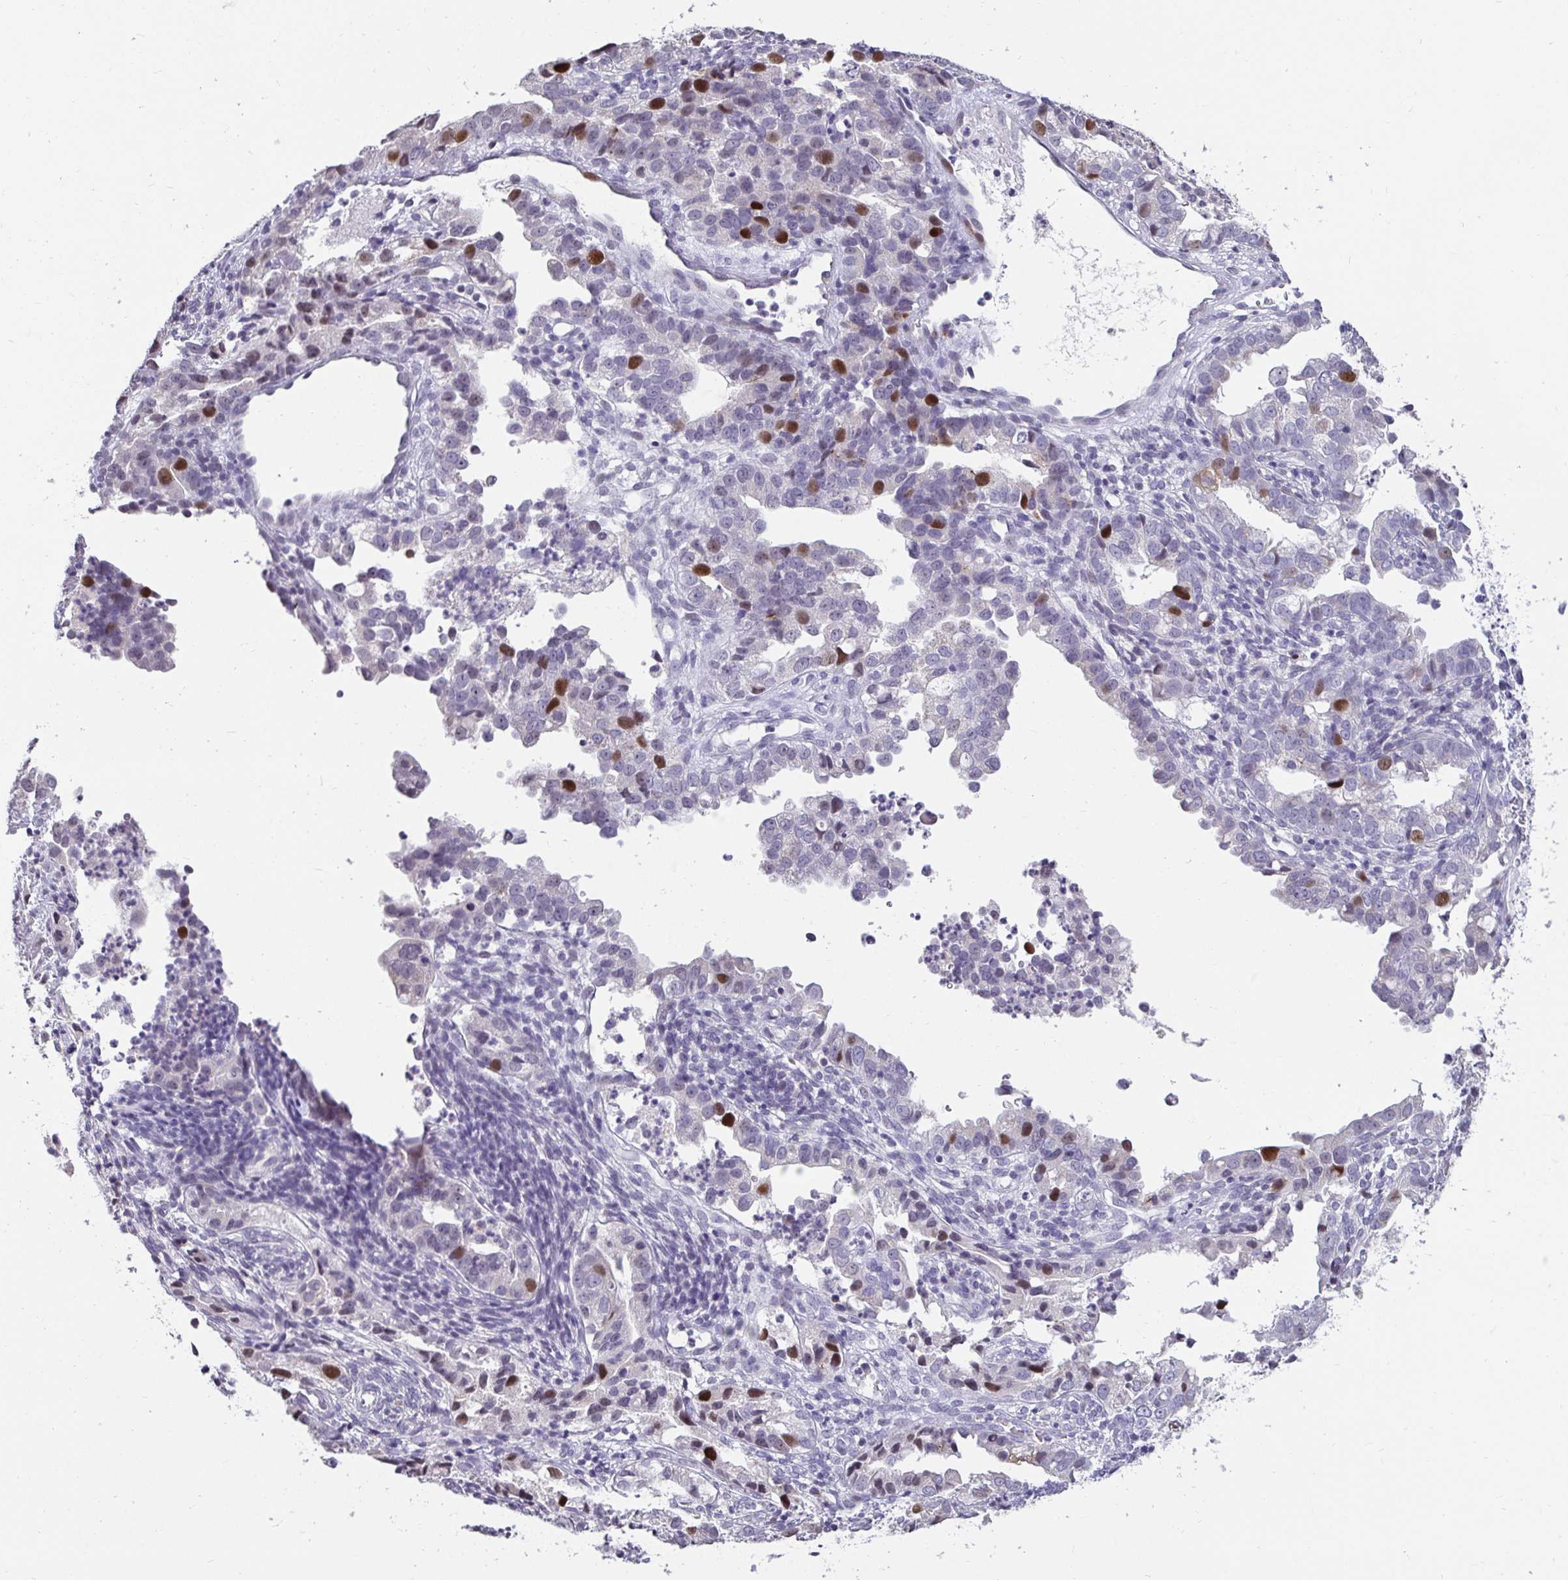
{"staining": {"intensity": "strong", "quantity": "<25%", "location": "nuclear"}, "tissue": "endometrial cancer", "cell_type": "Tumor cells", "image_type": "cancer", "snomed": [{"axis": "morphology", "description": "Adenocarcinoma, NOS"}, {"axis": "topography", "description": "Endometrium"}], "caption": "Tumor cells exhibit medium levels of strong nuclear positivity in about <25% of cells in human endometrial cancer (adenocarcinoma). (DAB IHC, brown staining for protein, blue staining for nuclei).", "gene": "ANLN", "patient": {"sex": "female", "age": 57}}